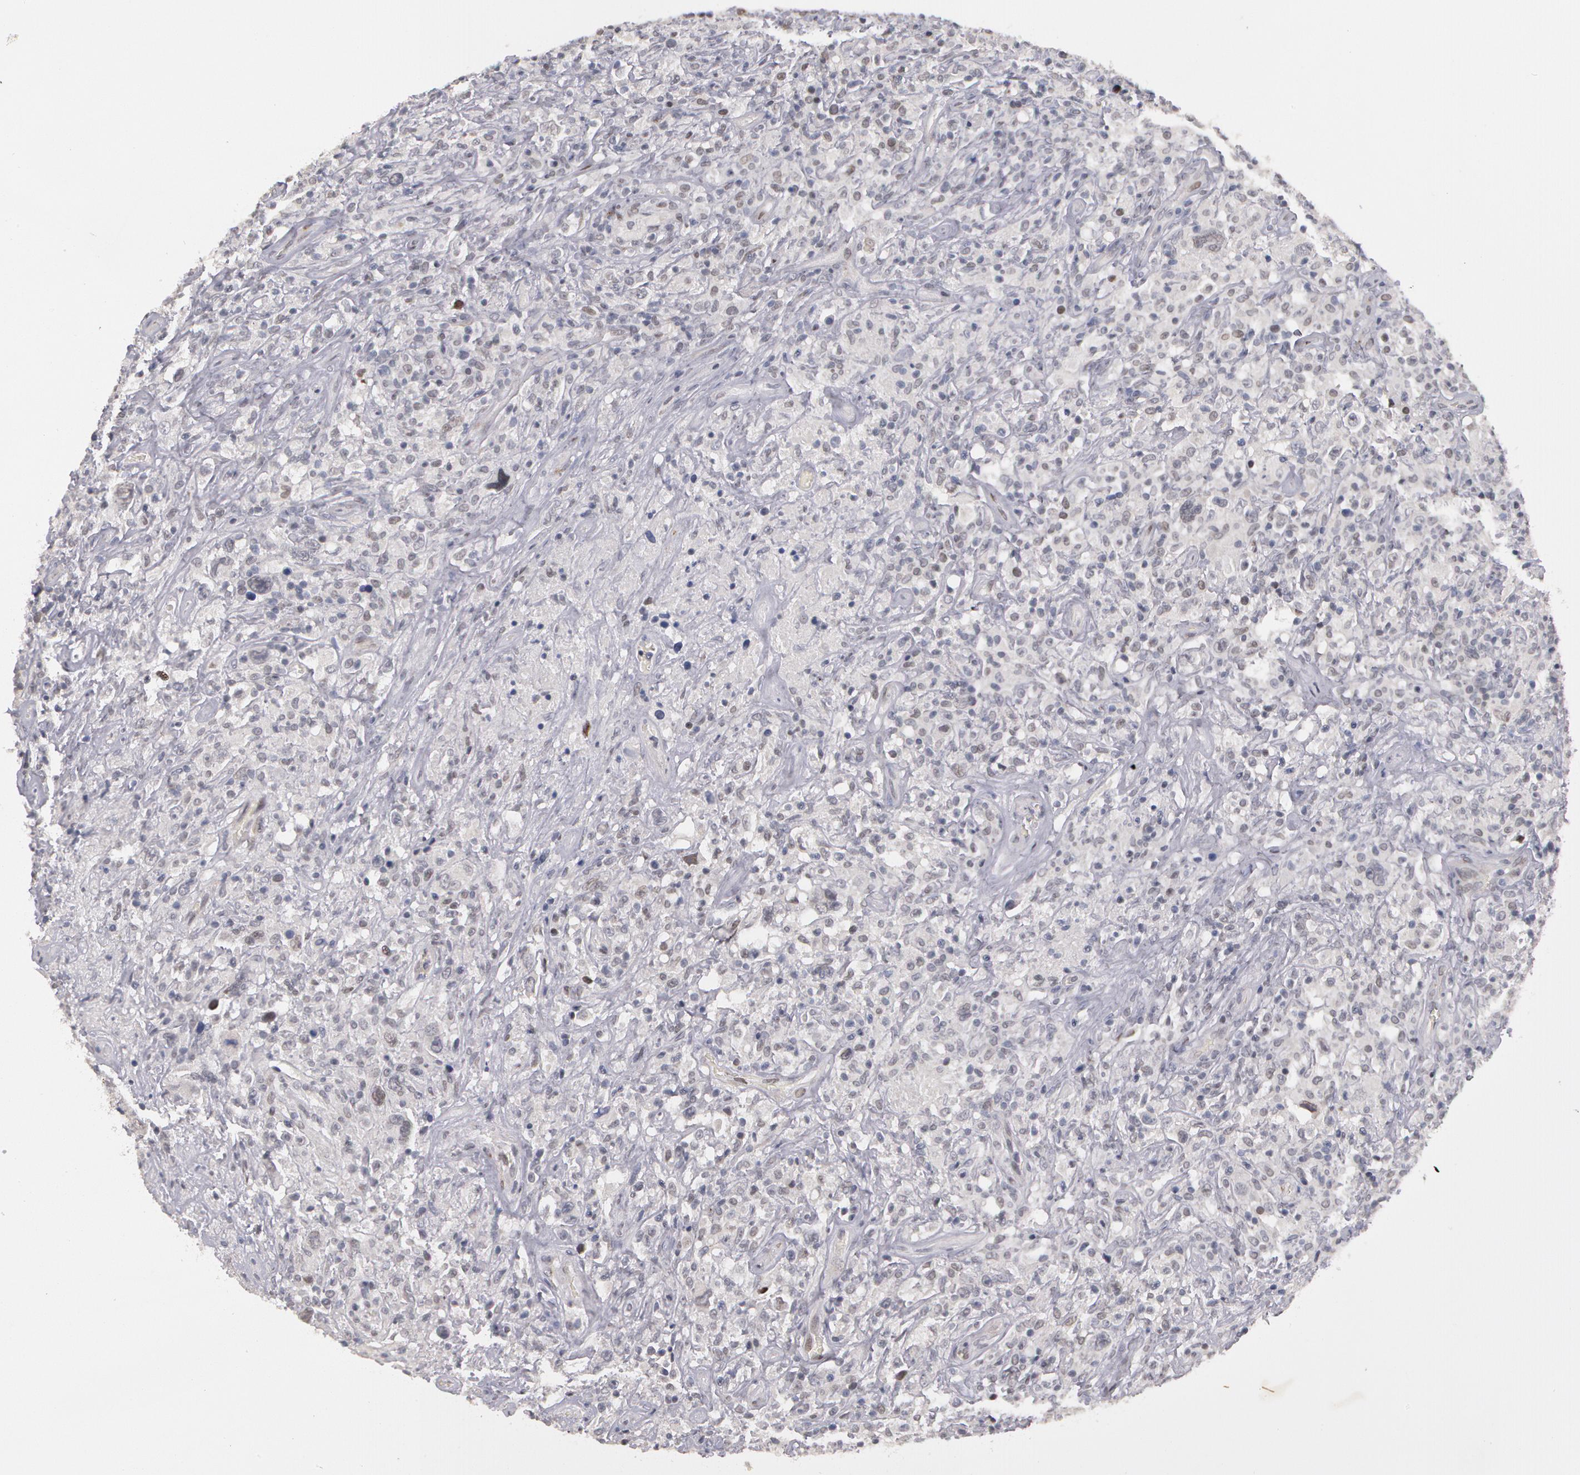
{"staining": {"intensity": "negative", "quantity": "none", "location": "none"}, "tissue": "lymphoma", "cell_type": "Tumor cells", "image_type": "cancer", "snomed": [{"axis": "morphology", "description": "Hodgkin's disease, NOS"}, {"axis": "topography", "description": "Lymph node"}], "caption": "High power microscopy histopathology image of an immunohistochemistry histopathology image of lymphoma, revealing no significant expression in tumor cells.", "gene": "PRICKLE1", "patient": {"sex": "male", "age": 46}}